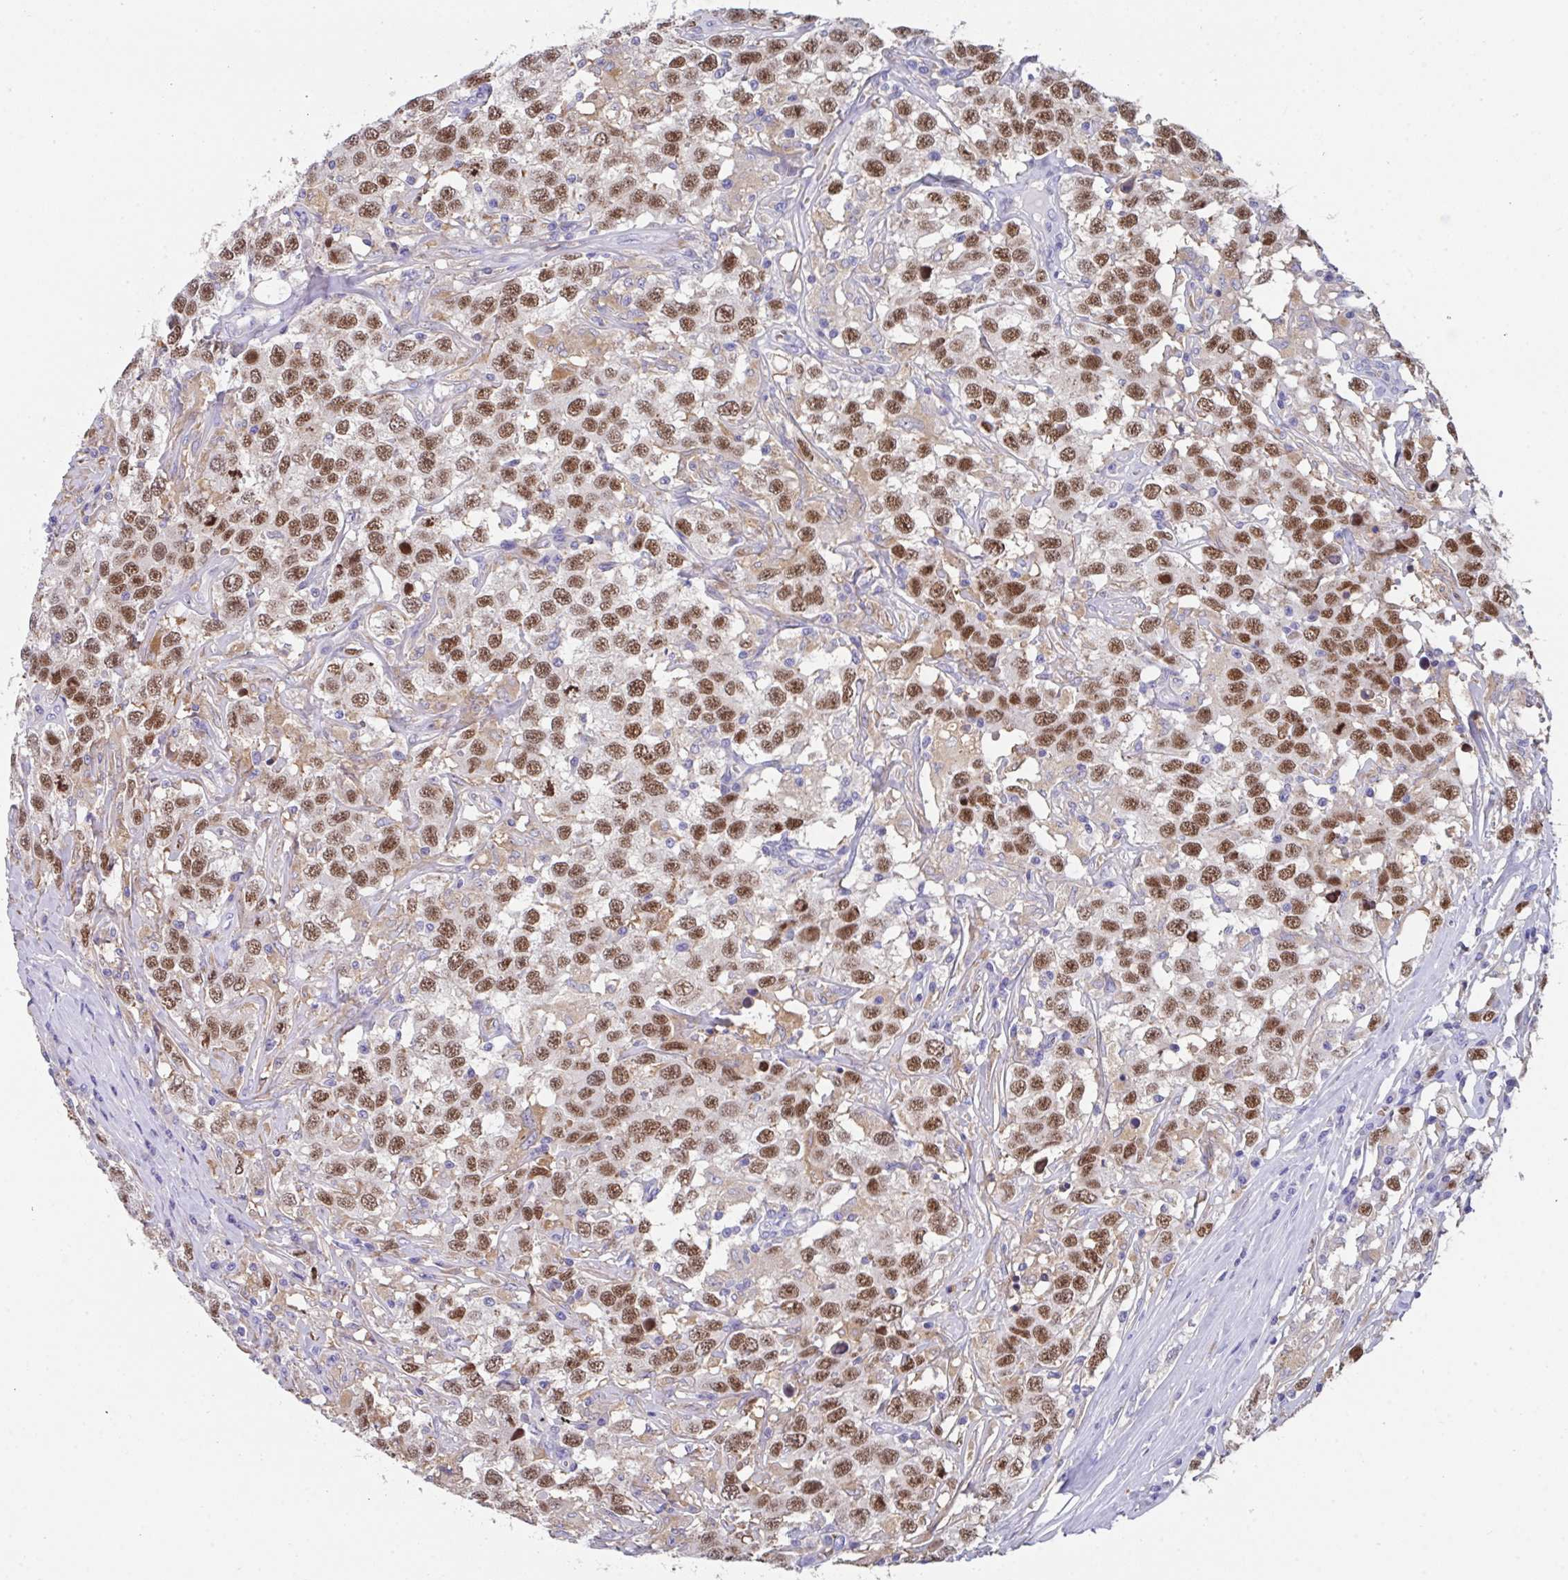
{"staining": {"intensity": "moderate", "quantity": ">75%", "location": "nuclear"}, "tissue": "testis cancer", "cell_type": "Tumor cells", "image_type": "cancer", "snomed": [{"axis": "morphology", "description": "Seminoma, NOS"}, {"axis": "topography", "description": "Testis"}], "caption": "Immunohistochemistry (IHC) (DAB) staining of human seminoma (testis) displays moderate nuclear protein staining in about >75% of tumor cells. (Stains: DAB in brown, nuclei in blue, Microscopy: brightfield microscopy at high magnification).", "gene": "TFAP2C", "patient": {"sex": "male", "age": 41}}